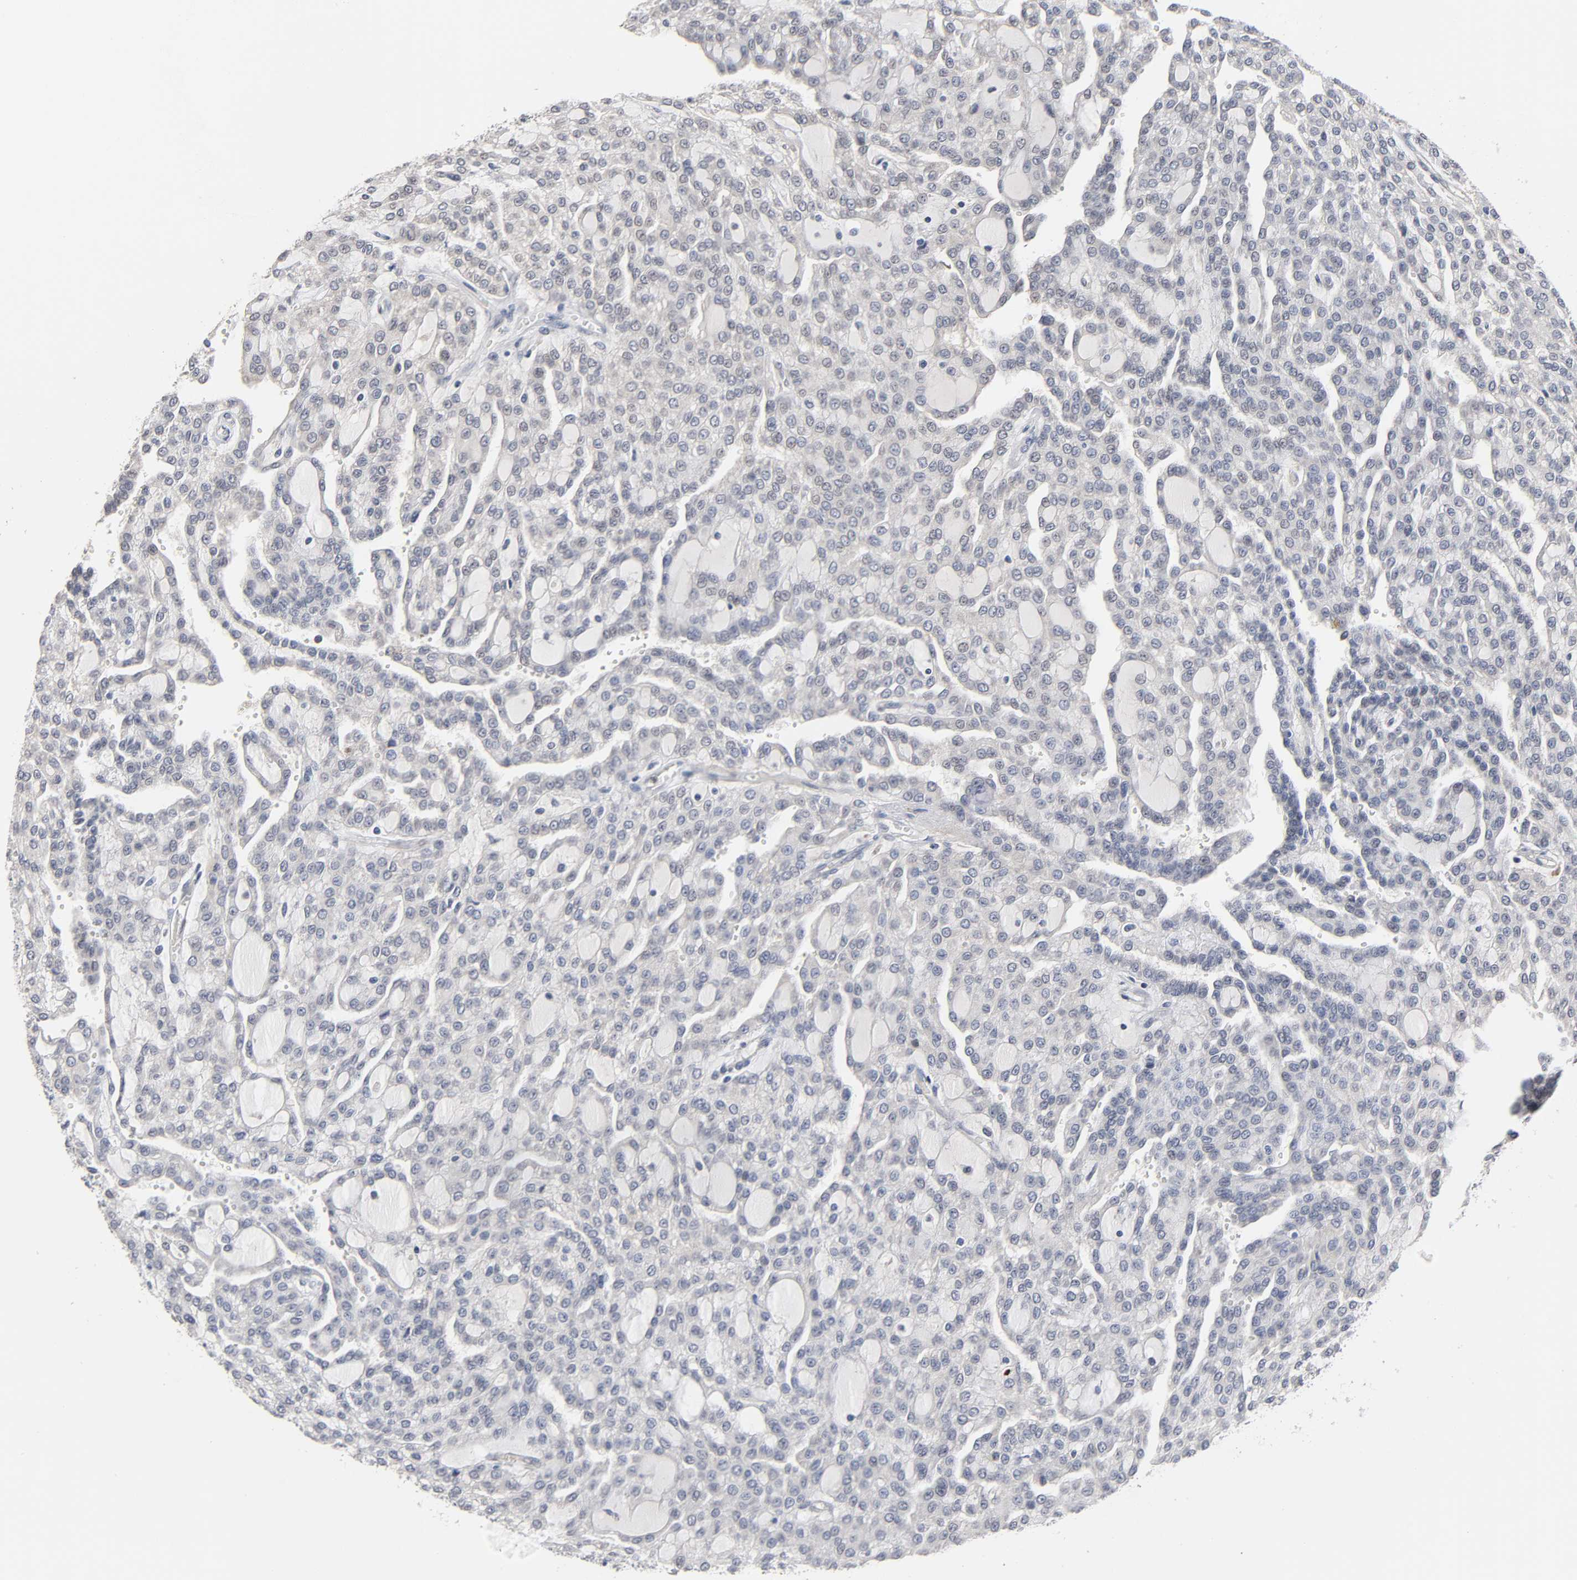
{"staining": {"intensity": "negative", "quantity": "none", "location": "none"}, "tissue": "renal cancer", "cell_type": "Tumor cells", "image_type": "cancer", "snomed": [{"axis": "morphology", "description": "Adenocarcinoma, NOS"}, {"axis": "topography", "description": "Kidney"}], "caption": "This photomicrograph is of renal cancer stained with IHC to label a protein in brown with the nuclei are counter-stained blue. There is no positivity in tumor cells.", "gene": "HDLBP", "patient": {"sex": "male", "age": 63}}